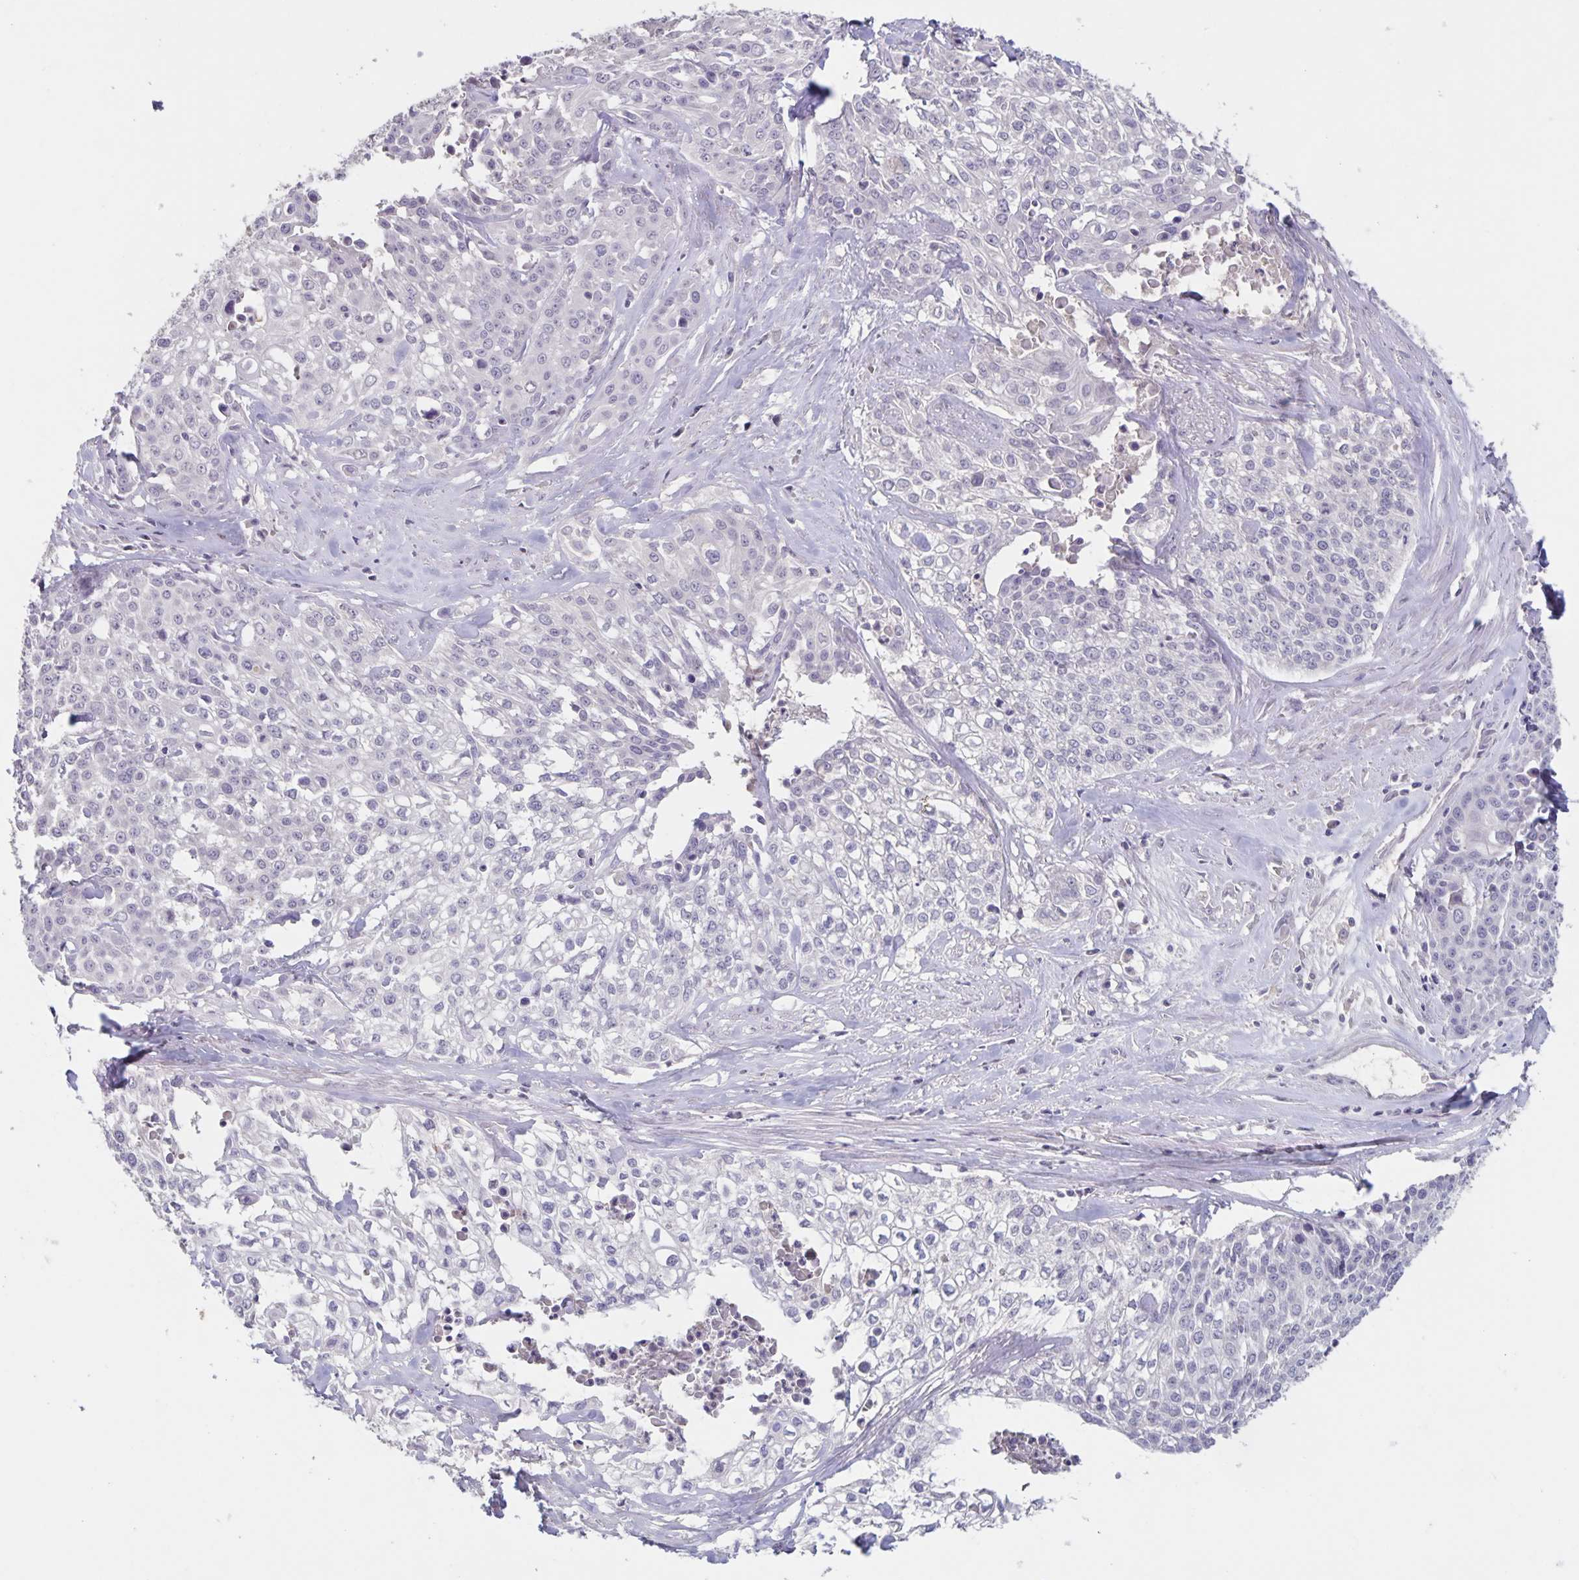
{"staining": {"intensity": "negative", "quantity": "none", "location": "none"}, "tissue": "cervical cancer", "cell_type": "Tumor cells", "image_type": "cancer", "snomed": [{"axis": "morphology", "description": "Squamous cell carcinoma, NOS"}, {"axis": "topography", "description": "Cervix"}], "caption": "Immunohistochemical staining of human cervical cancer exhibits no significant positivity in tumor cells.", "gene": "INSL5", "patient": {"sex": "female", "age": 39}}